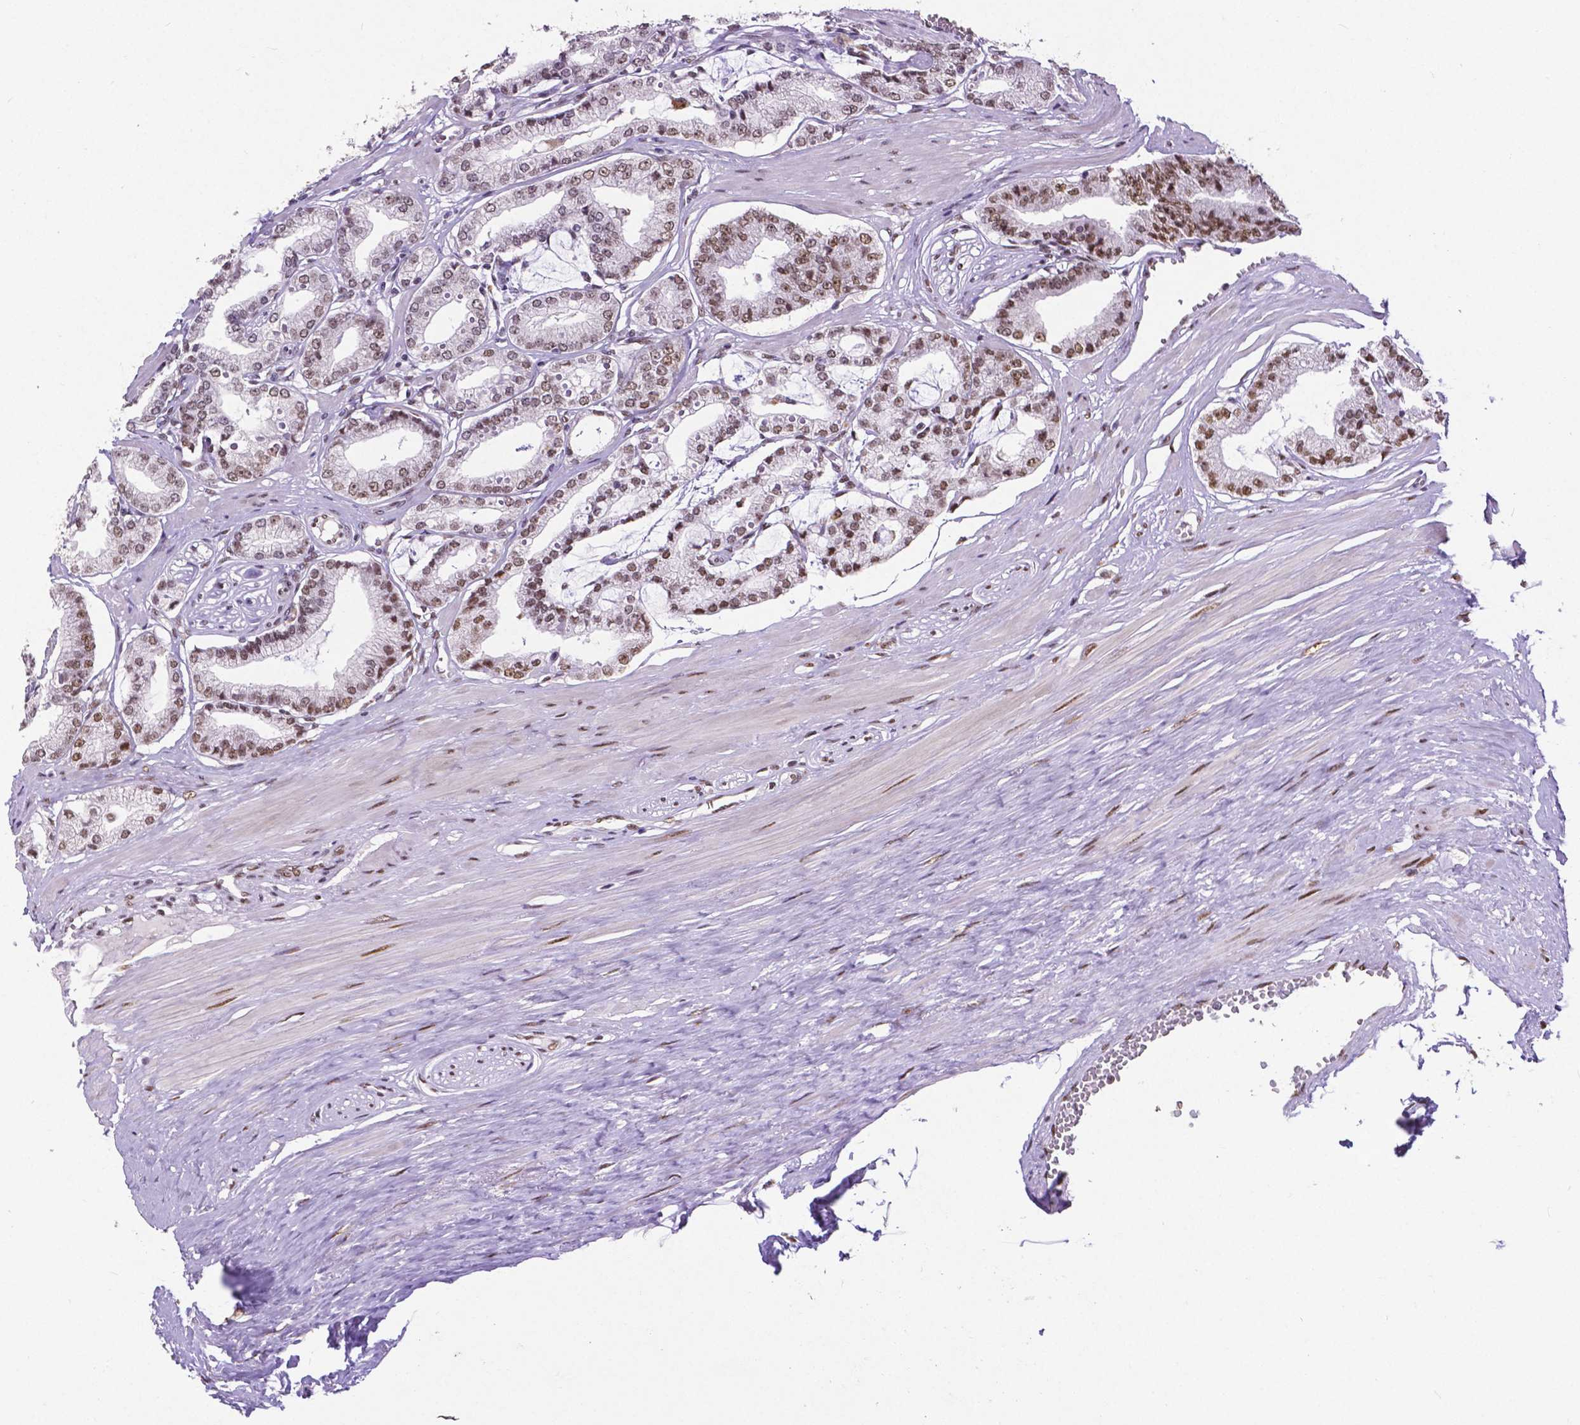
{"staining": {"intensity": "moderate", "quantity": ">75%", "location": "nuclear"}, "tissue": "prostate cancer", "cell_type": "Tumor cells", "image_type": "cancer", "snomed": [{"axis": "morphology", "description": "Adenocarcinoma, High grade"}, {"axis": "topography", "description": "Prostate"}], "caption": "Immunohistochemistry histopathology image of neoplastic tissue: high-grade adenocarcinoma (prostate) stained using immunohistochemistry (IHC) shows medium levels of moderate protein expression localized specifically in the nuclear of tumor cells, appearing as a nuclear brown color.", "gene": "ATRX", "patient": {"sex": "male", "age": 71}}